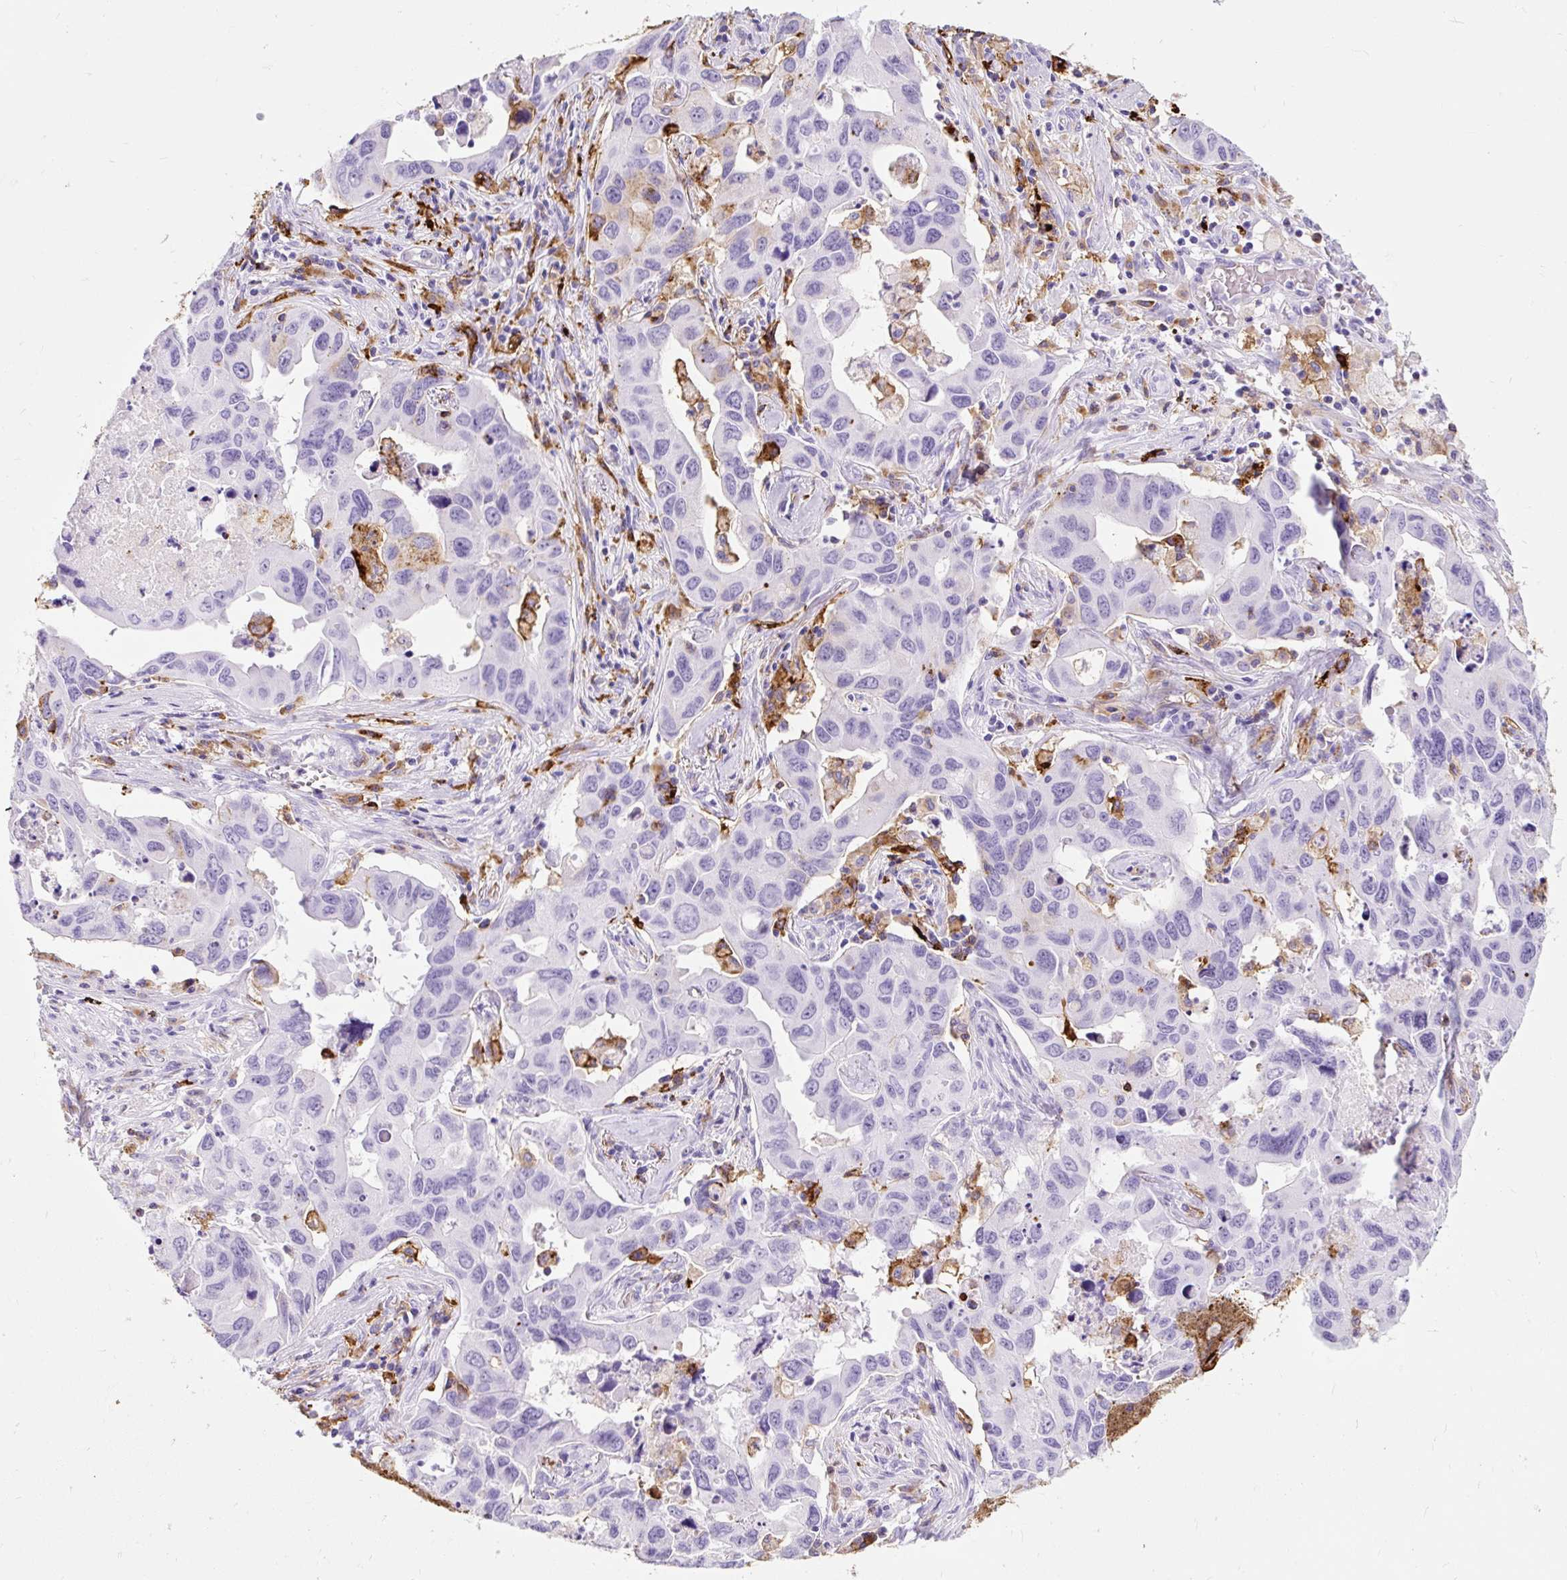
{"staining": {"intensity": "negative", "quantity": "none", "location": "none"}, "tissue": "lung cancer", "cell_type": "Tumor cells", "image_type": "cancer", "snomed": [{"axis": "morphology", "description": "Adenocarcinoma, NOS"}, {"axis": "topography", "description": "Lung"}], "caption": "A histopathology image of human lung cancer is negative for staining in tumor cells.", "gene": "HLA-DRA", "patient": {"sex": "male", "age": 64}}